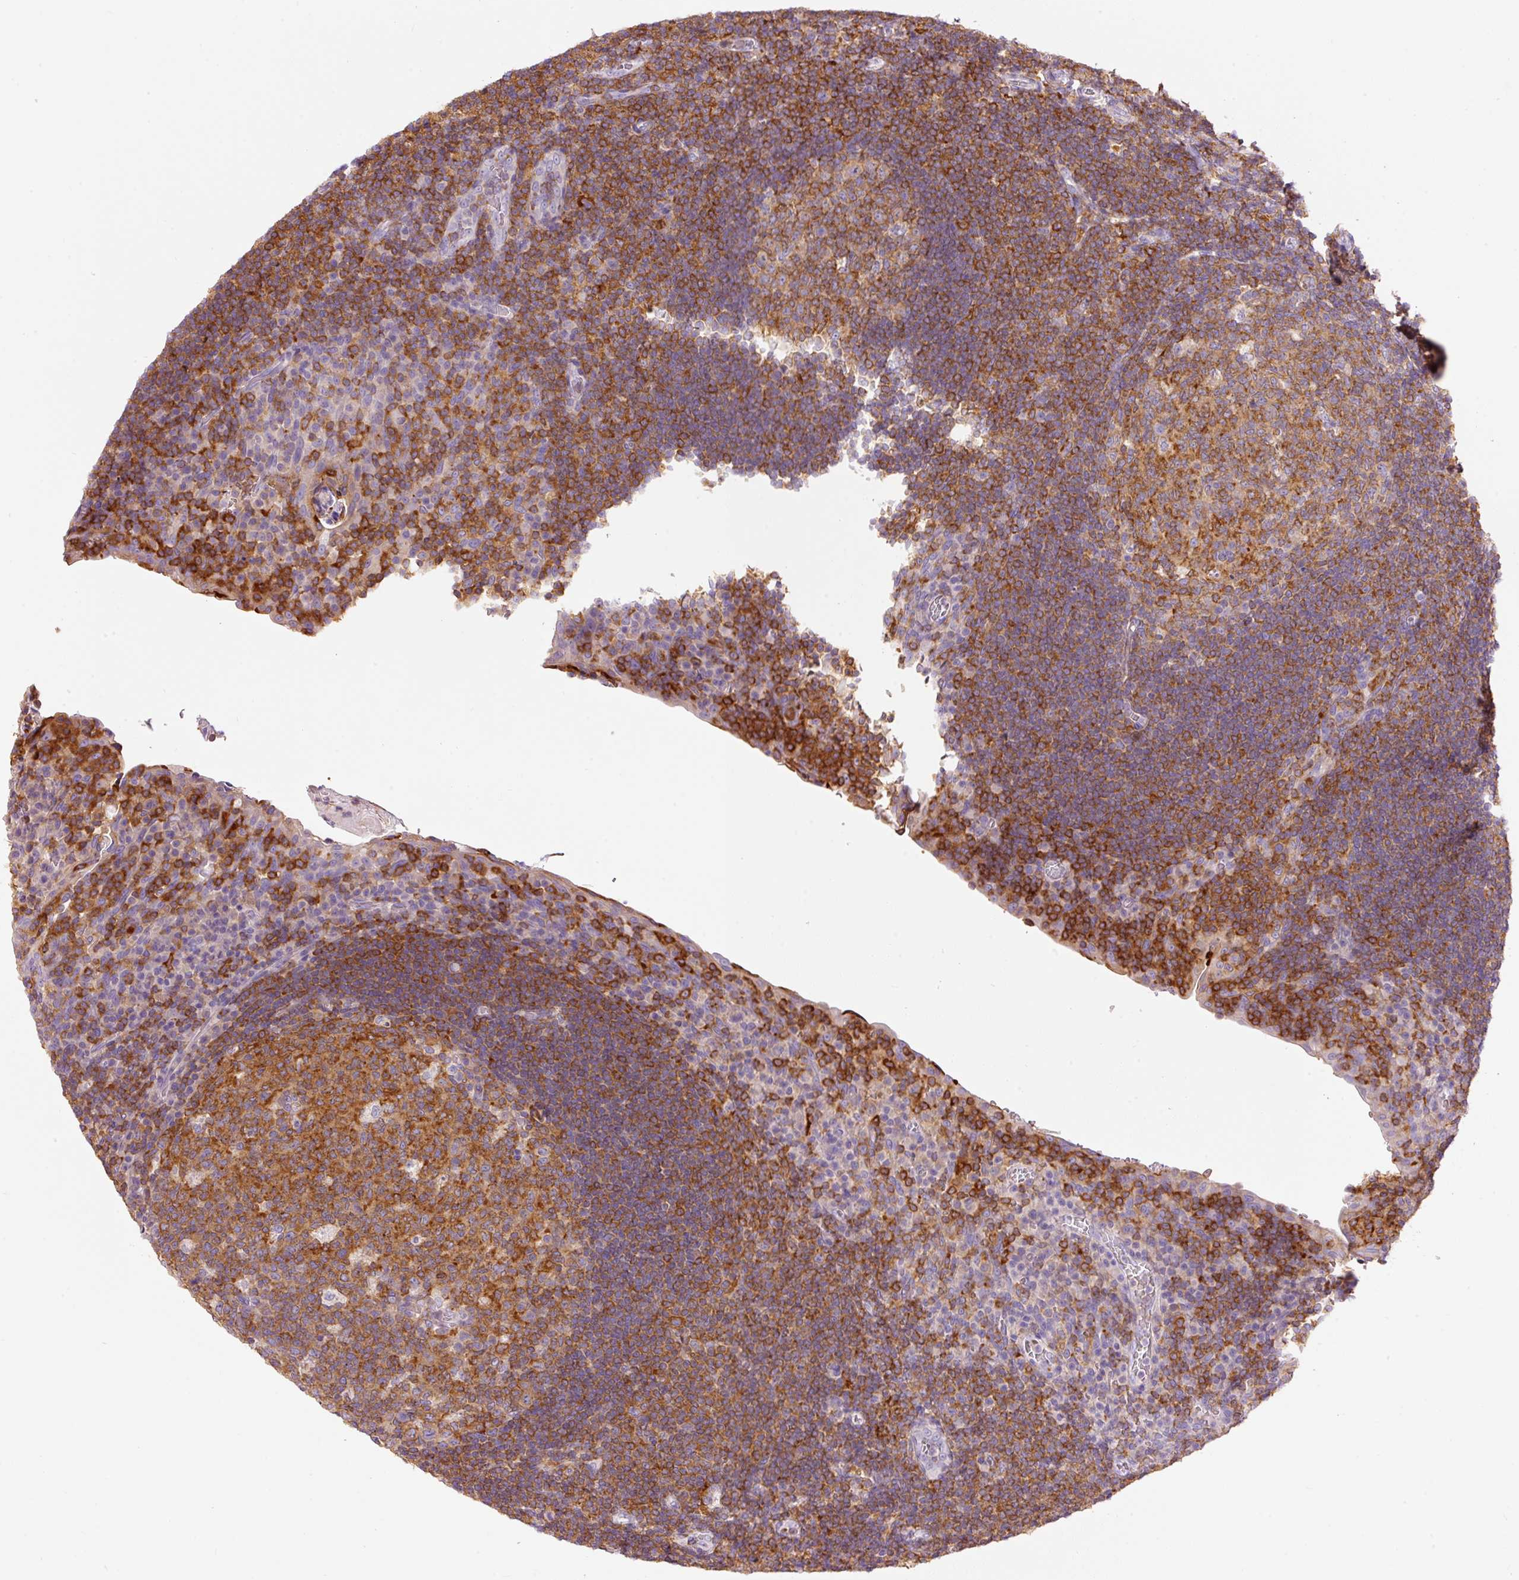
{"staining": {"intensity": "moderate", "quantity": ">75%", "location": "cytoplasmic/membranous"}, "tissue": "tonsil", "cell_type": "Germinal center cells", "image_type": "normal", "snomed": [{"axis": "morphology", "description": "Normal tissue, NOS"}, {"axis": "topography", "description": "Tonsil"}], "caption": "This photomicrograph demonstrates IHC staining of normal human tonsil, with medium moderate cytoplasmic/membranous positivity in about >75% of germinal center cells.", "gene": "DOK6", "patient": {"sex": "male", "age": 17}}